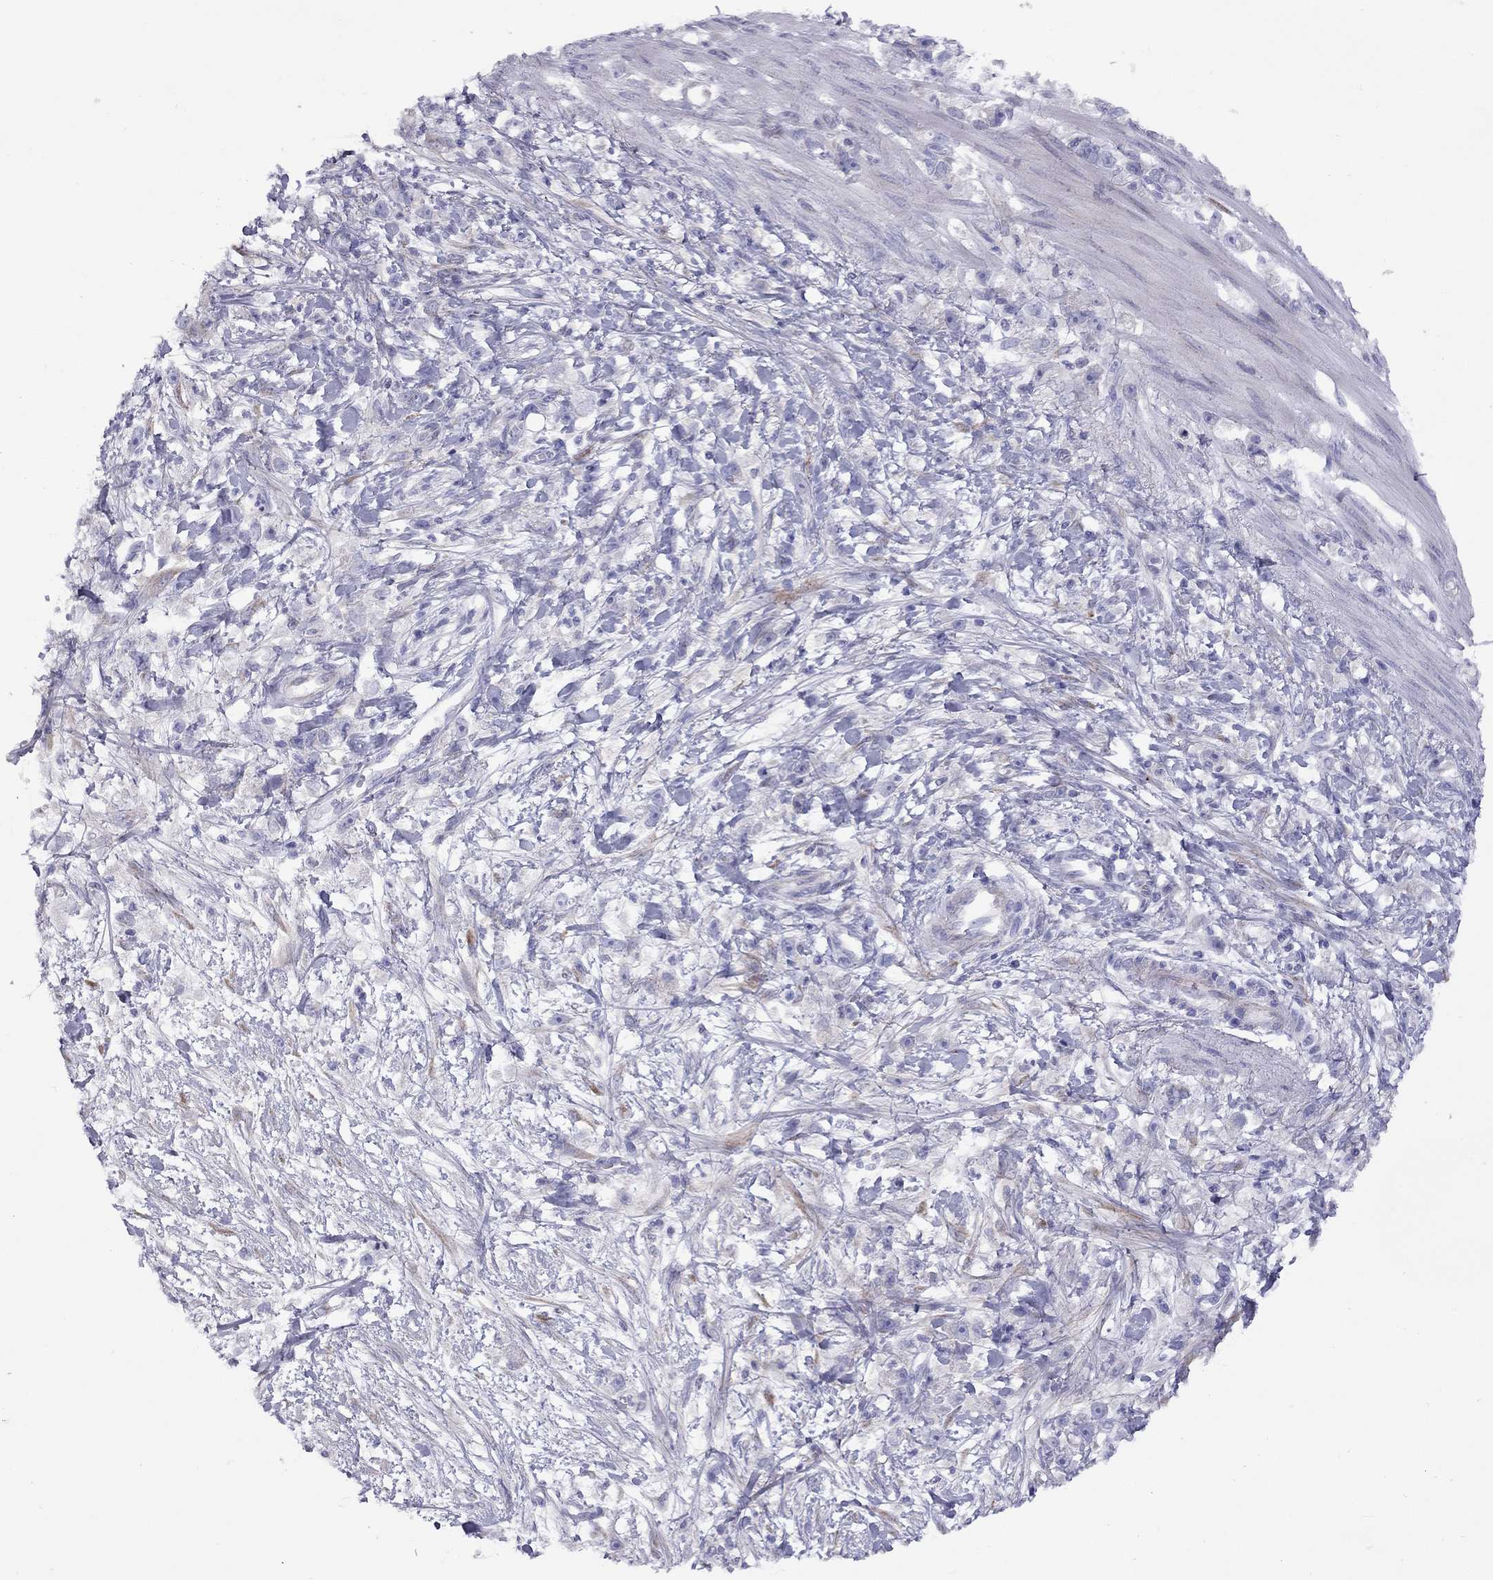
{"staining": {"intensity": "negative", "quantity": "none", "location": "none"}, "tissue": "stomach cancer", "cell_type": "Tumor cells", "image_type": "cancer", "snomed": [{"axis": "morphology", "description": "Adenocarcinoma, NOS"}, {"axis": "topography", "description": "Stomach"}], "caption": "IHC of stomach adenocarcinoma displays no positivity in tumor cells.", "gene": "CPNE4", "patient": {"sex": "female", "age": 59}}